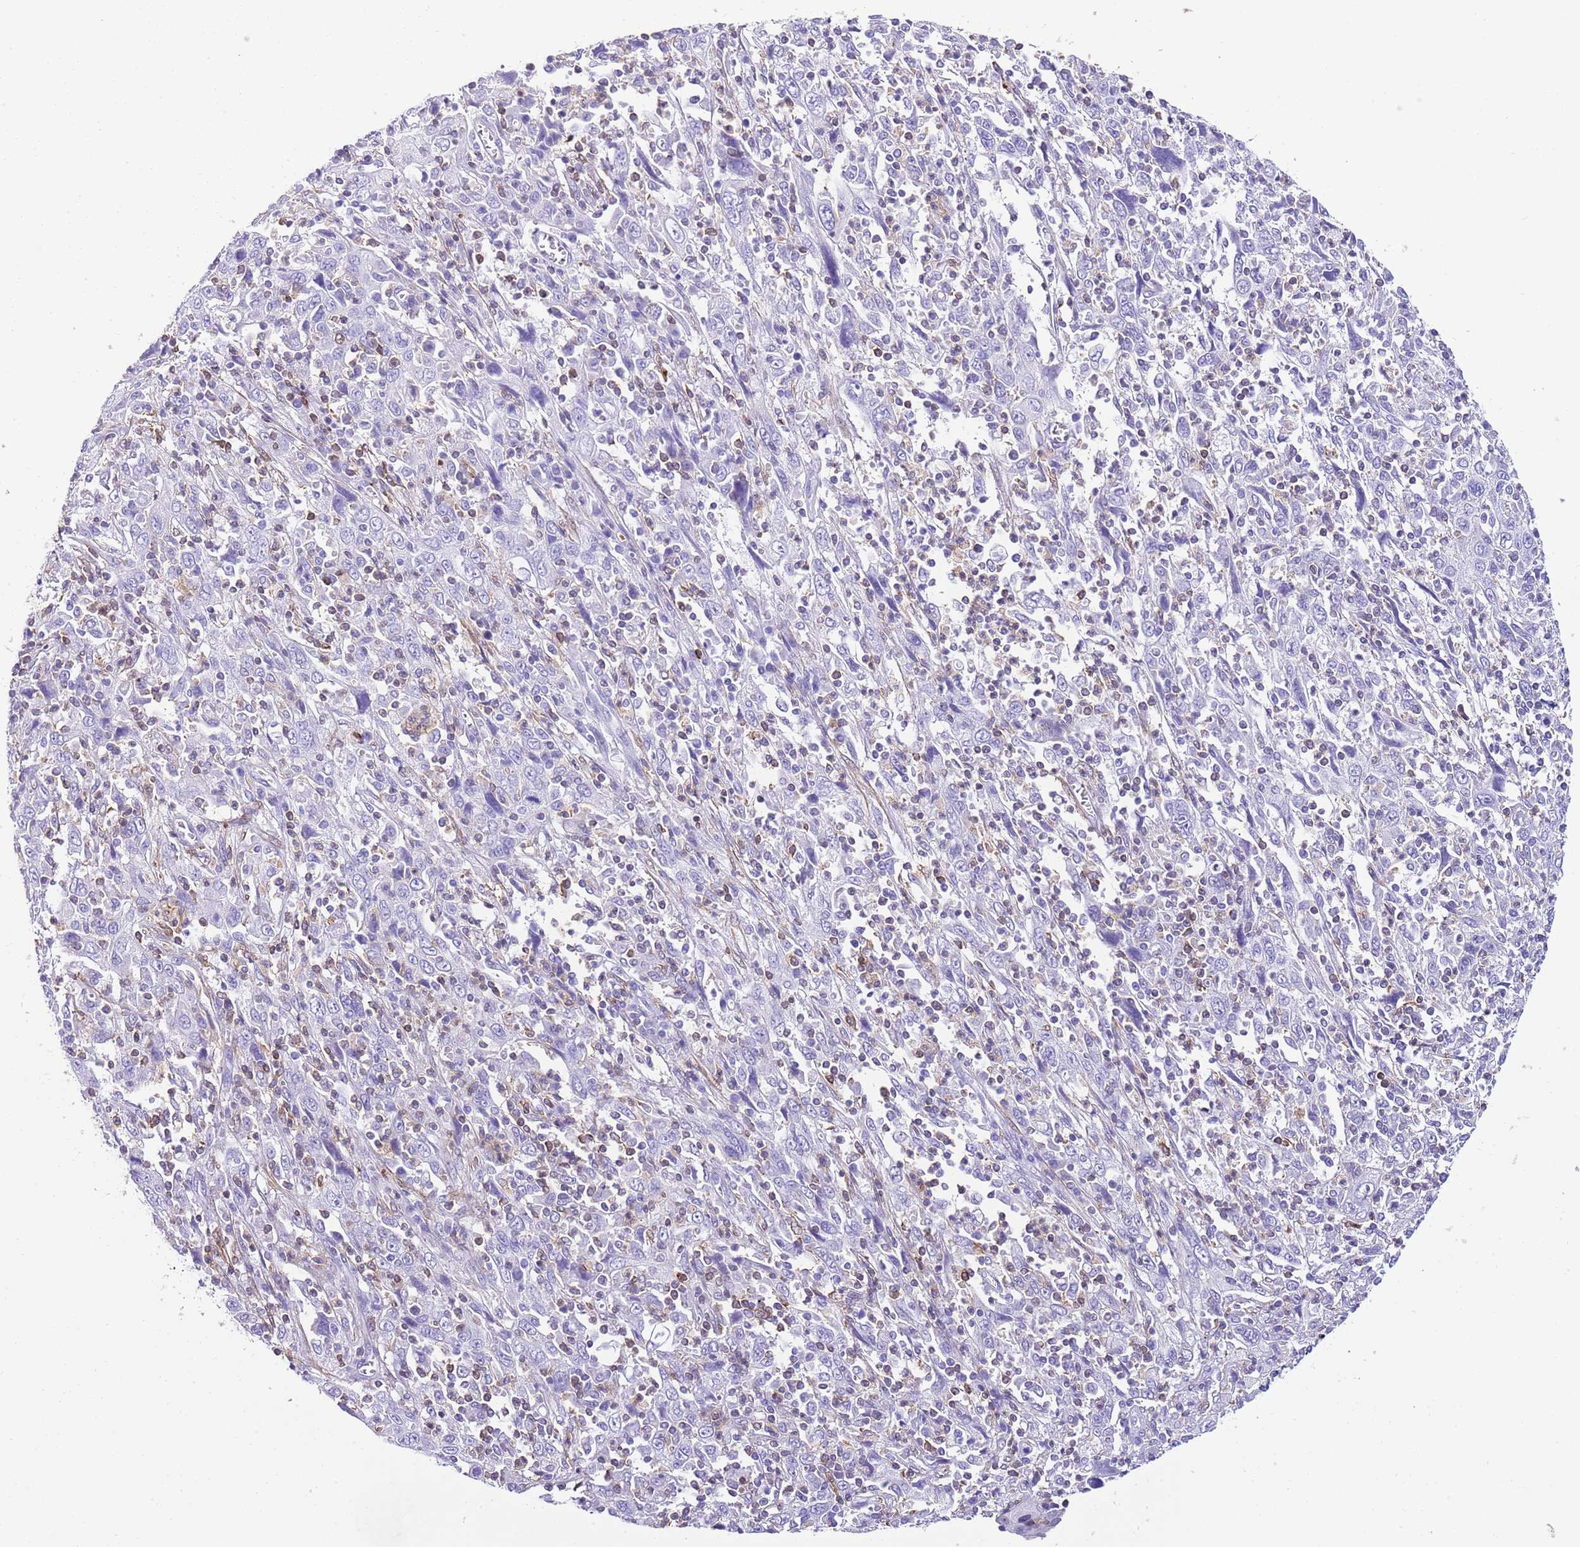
{"staining": {"intensity": "negative", "quantity": "none", "location": "none"}, "tissue": "cervical cancer", "cell_type": "Tumor cells", "image_type": "cancer", "snomed": [{"axis": "morphology", "description": "Squamous cell carcinoma, NOS"}, {"axis": "topography", "description": "Cervix"}], "caption": "The micrograph reveals no staining of tumor cells in cervical squamous cell carcinoma.", "gene": "CNN2", "patient": {"sex": "female", "age": 46}}